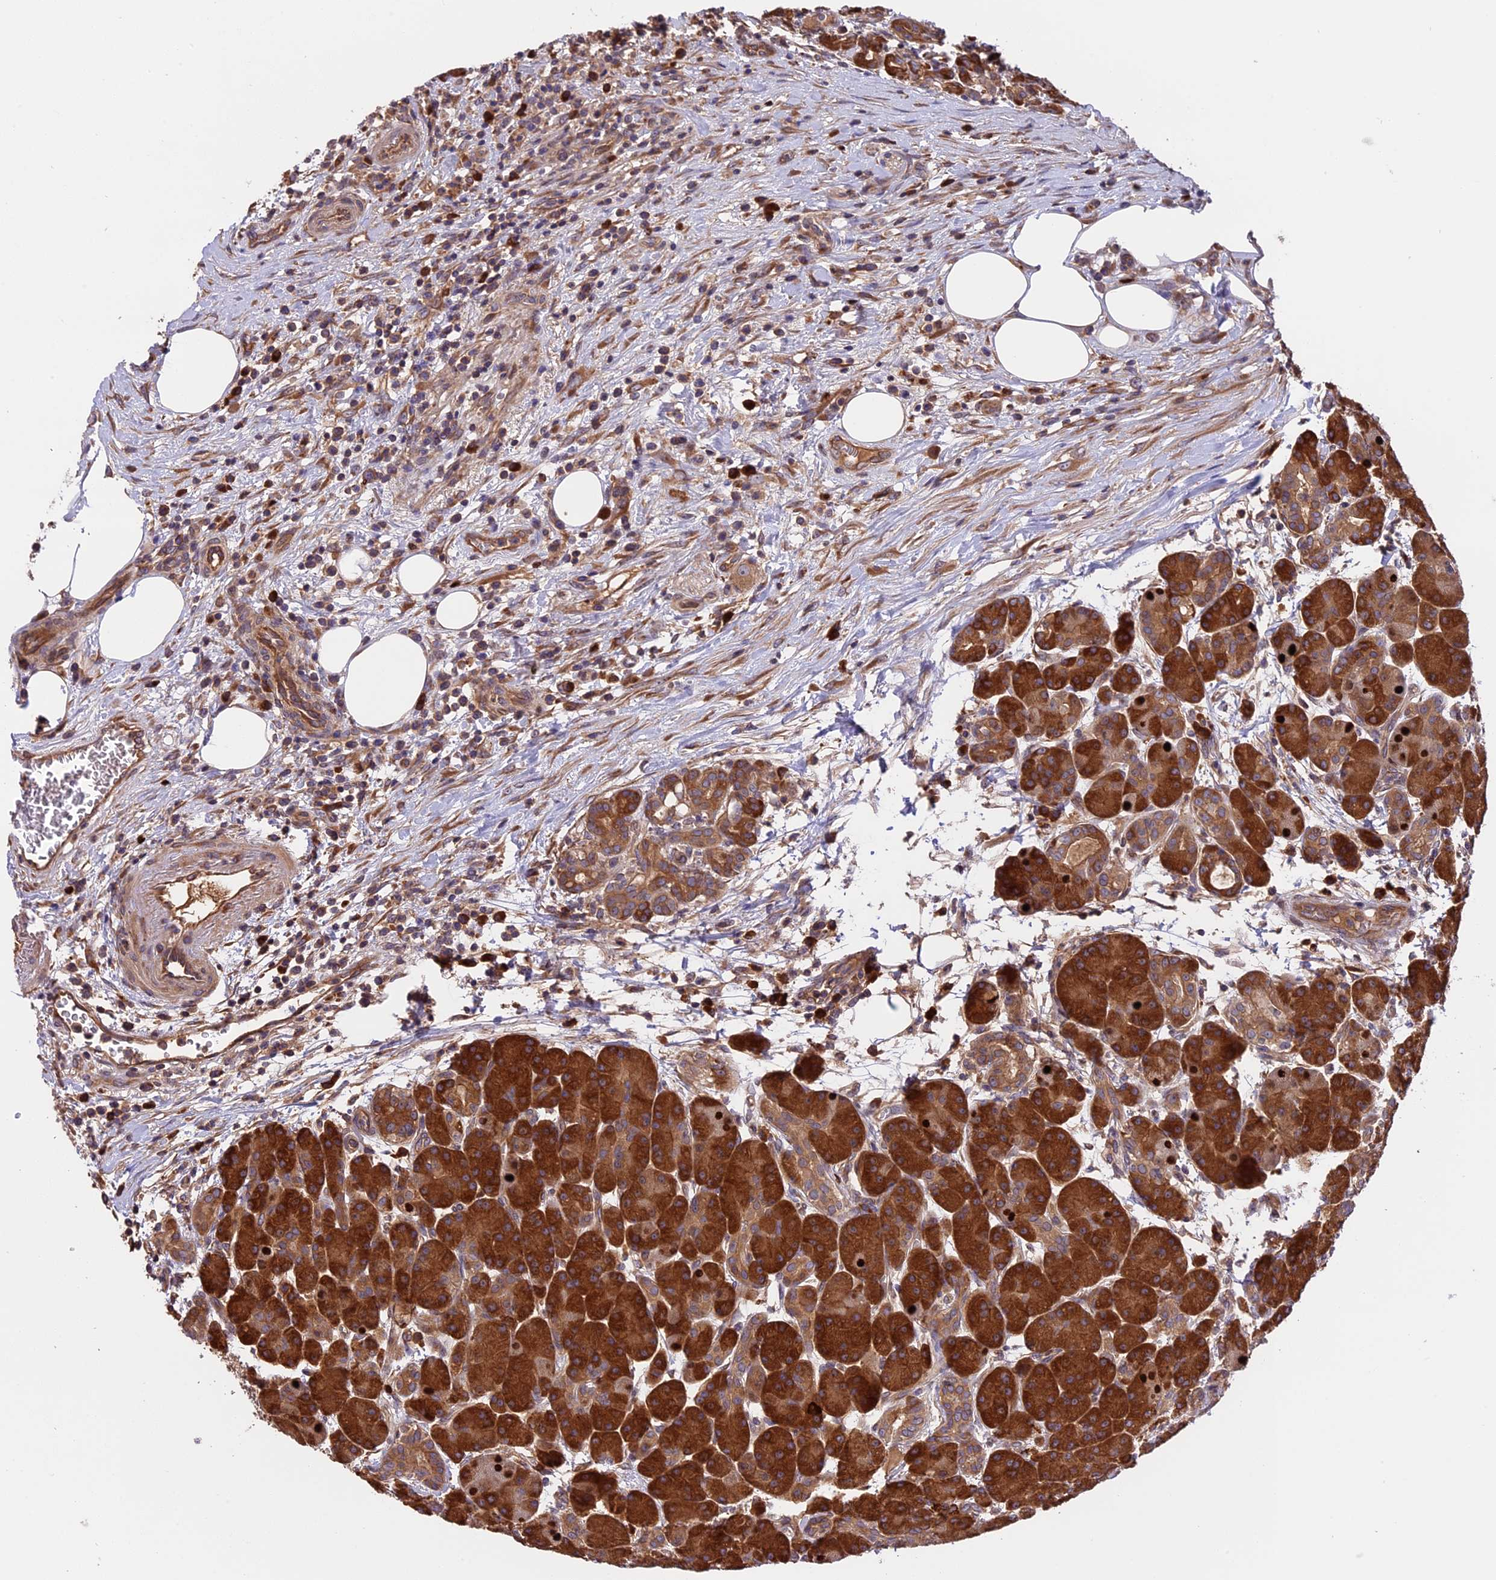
{"staining": {"intensity": "strong", "quantity": ">75%", "location": "cytoplasmic/membranous"}, "tissue": "pancreas", "cell_type": "Exocrine glandular cells", "image_type": "normal", "snomed": [{"axis": "morphology", "description": "Normal tissue, NOS"}, {"axis": "topography", "description": "Pancreas"}], "caption": "This is a photomicrograph of immunohistochemistry (IHC) staining of normal pancreas, which shows strong staining in the cytoplasmic/membranous of exocrine glandular cells.", "gene": "SETD6", "patient": {"sex": "male", "age": 63}}